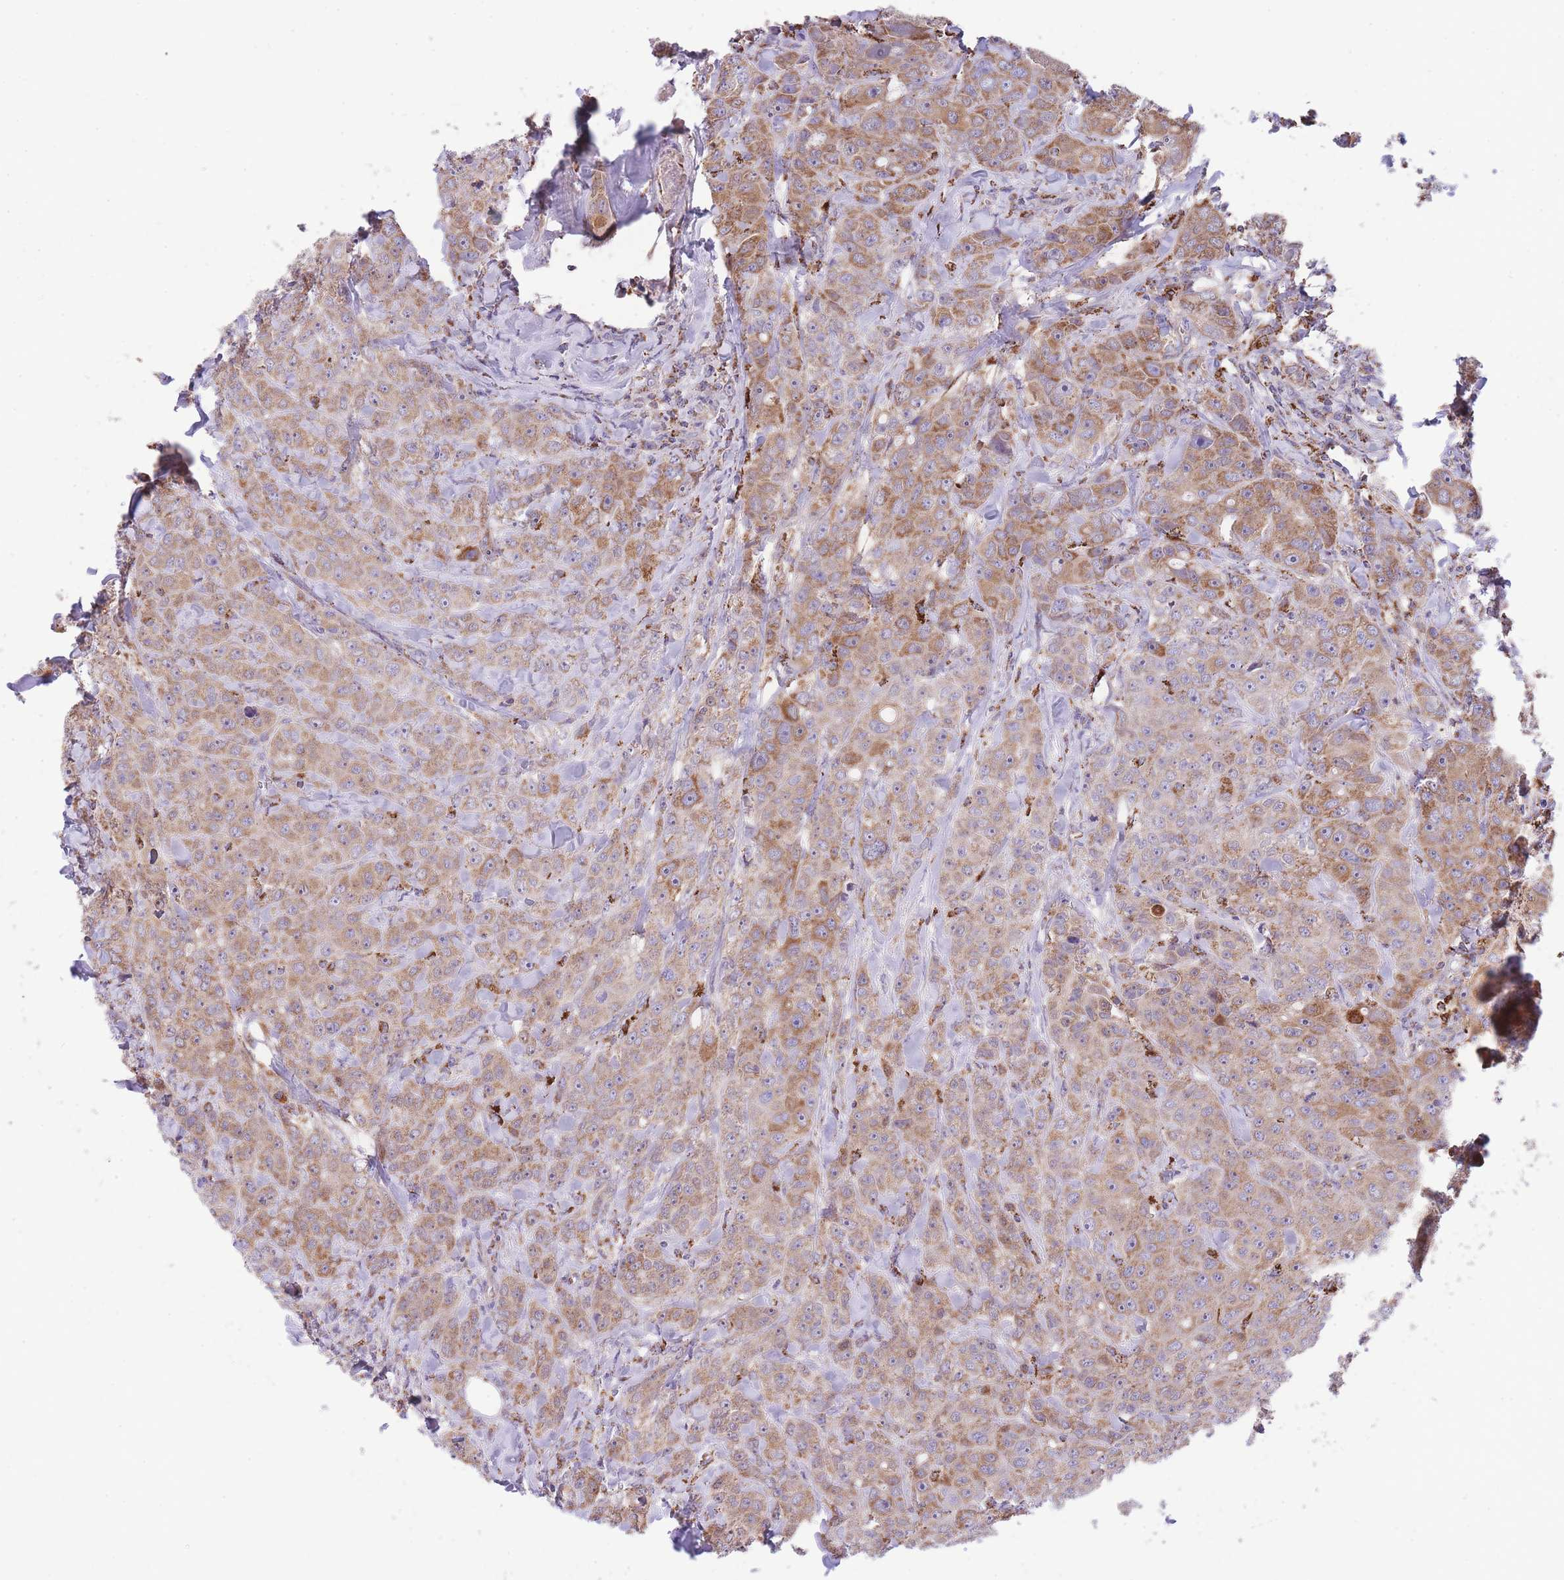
{"staining": {"intensity": "moderate", "quantity": ">75%", "location": "cytoplasmic/membranous"}, "tissue": "breast cancer", "cell_type": "Tumor cells", "image_type": "cancer", "snomed": [{"axis": "morphology", "description": "Duct carcinoma"}, {"axis": "topography", "description": "Breast"}], "caption": "Breast intraductal carcinoma stained with a brown dye displays moderate cytoplasmic/membranous positive positivity in approximately >75% of tumor cells.", "gene": "ST3GAL3", "patient": {"sex": "female", "age": 43}}